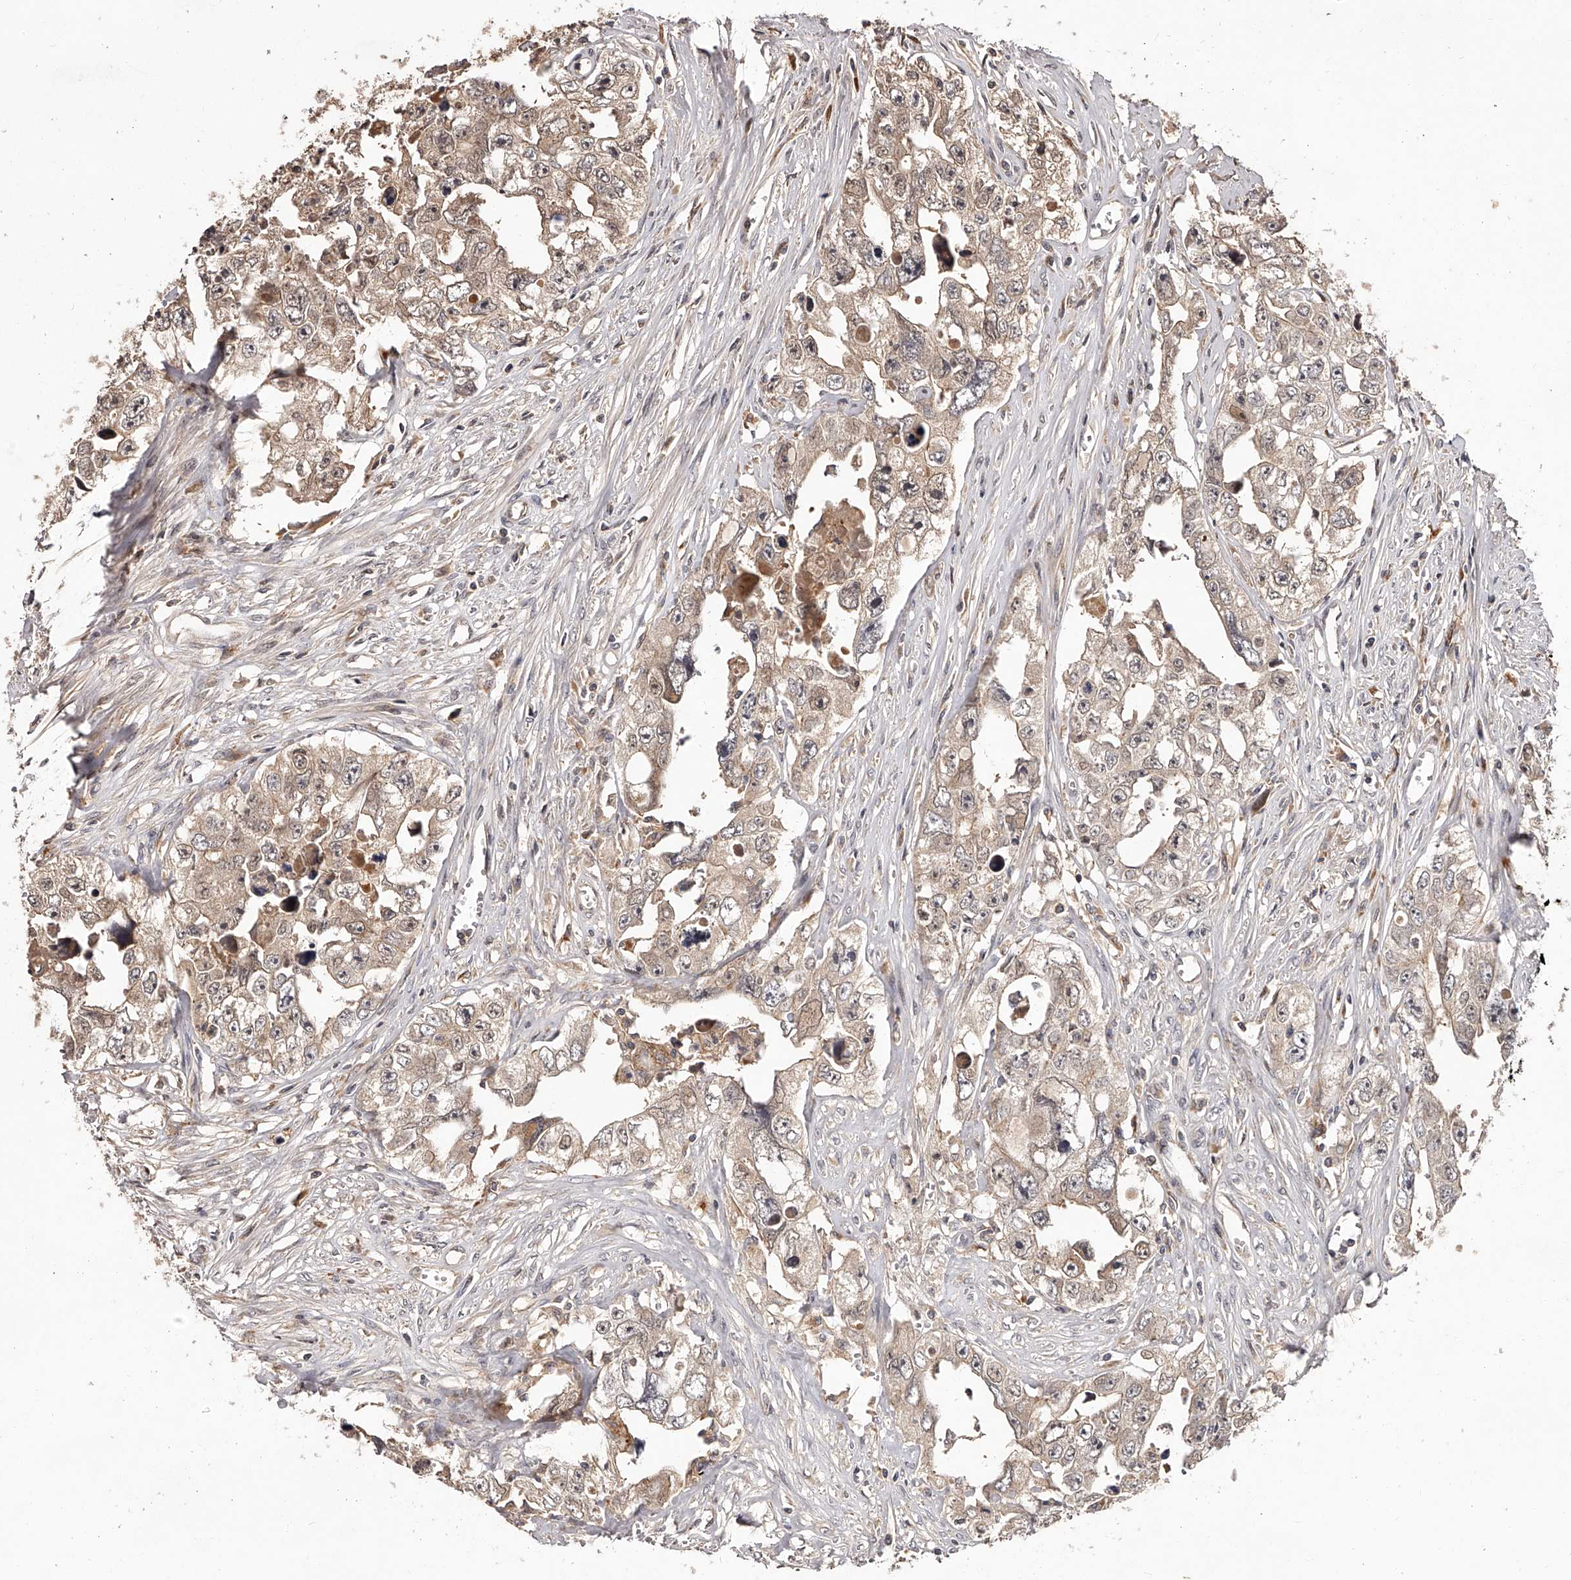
{"staining": {"intensity": "weak", "quantity": "<25%", "location": "cytoplasmic/membranous"}, "tissue": "testis cancer", "cell_type": "Tumor cells", "image_type": "cancer", "snomed": [{"axis": "morphology", "description": "Seminoma, NOS"}, {"axis": "morphology", "description": "Carcinoma, Embryonal, NOS"}, {"axis": "topography", "description": "Testis"}], "caption": "The immunohistochemistry photomicrograph has no significant expression in tumor cells of seminoma (testis) tissue.", "gene": "CRYZL1", "patient": {"sex": "male", "age": 43}}